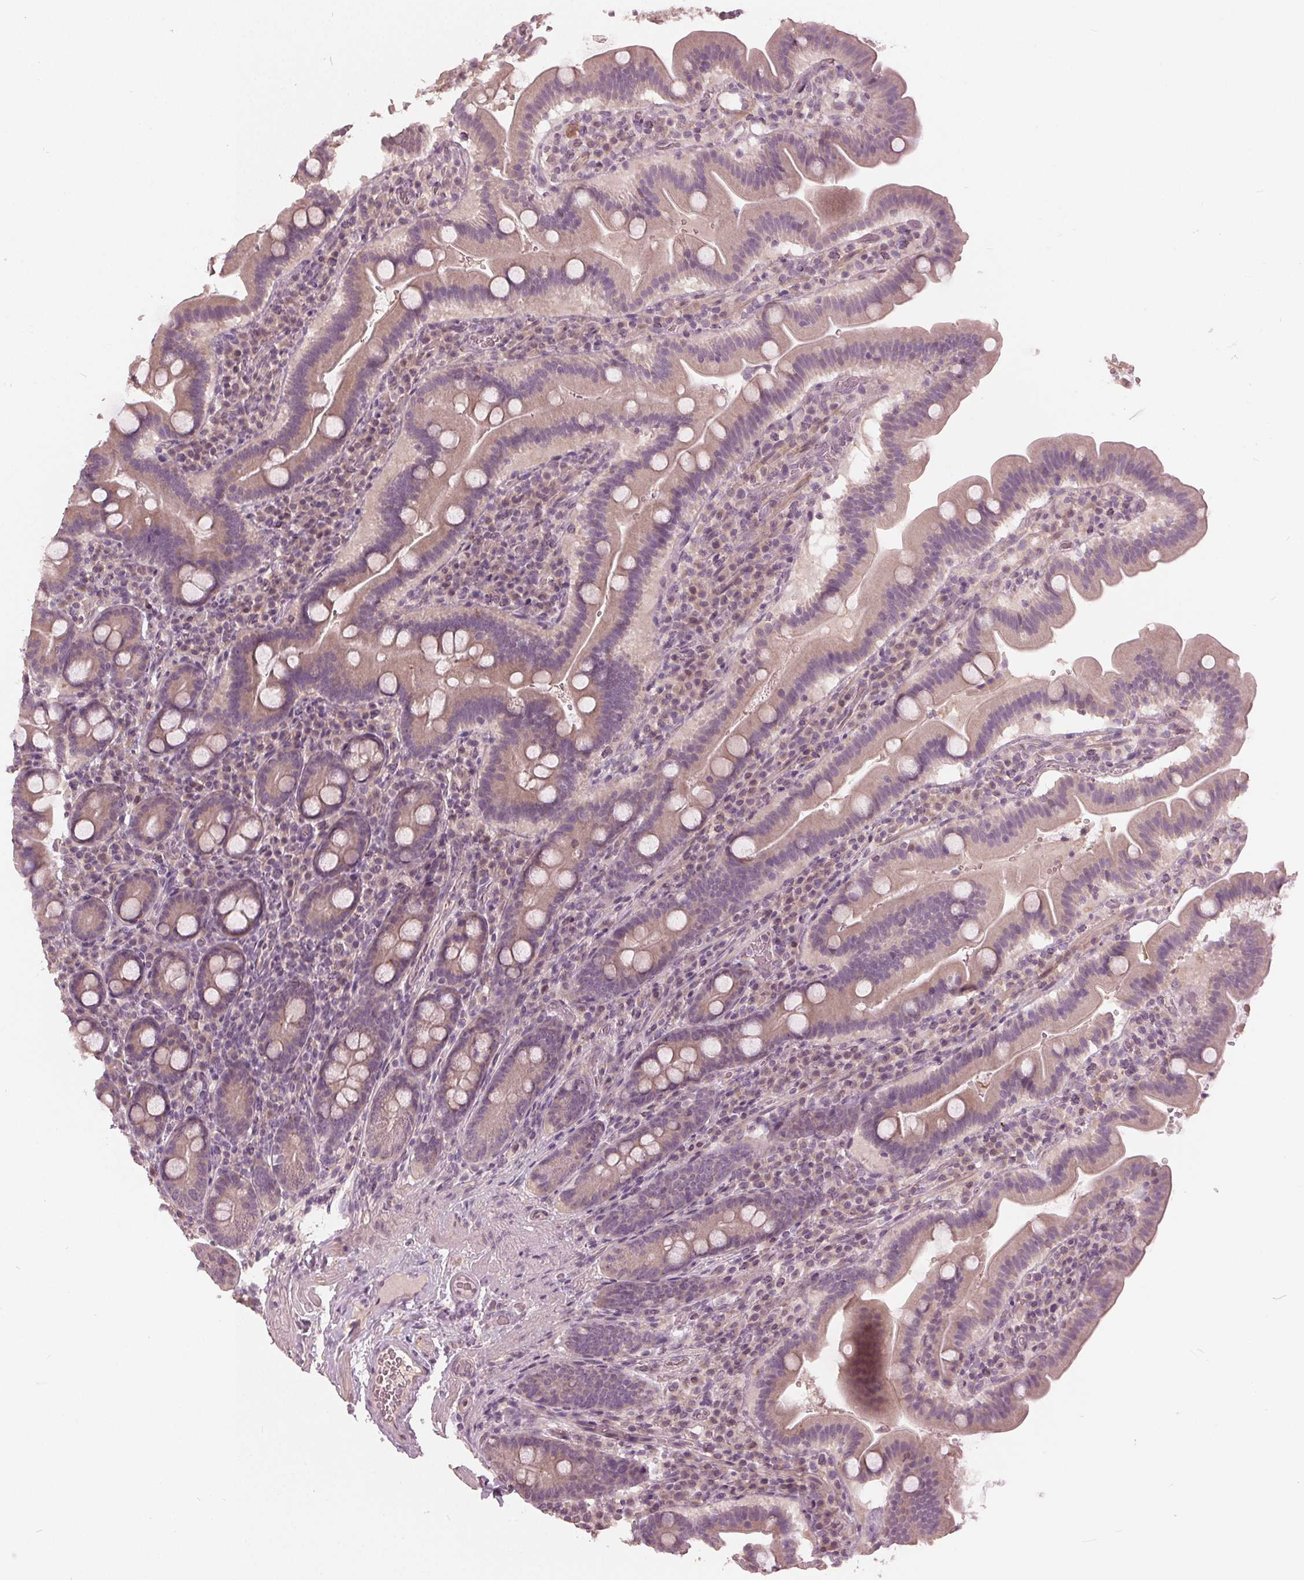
{"staining": {"intensity": "negative", "quantity": "none", "location": "none"}, "tissue": "small intestine", "cell_type": "Glandular cells", "image_type": "normal", "snomed": [{"axis": "morphology", "description": "Normal tissue, NOS"}, {"axis": "topography", "description": "Small intestine"}], "caption": "Immunohistochemical staining of normal human small intestine displays no significant staining in glandular cells. Brightfield microscopy of immunohistochemistry stained with DAB (3,3'-diaminobenzidine) (brown) and hematoxylin (blue), captured at high magnification.", "gene": "KLK13", "patient": {"sex": "male", "age": 26}}